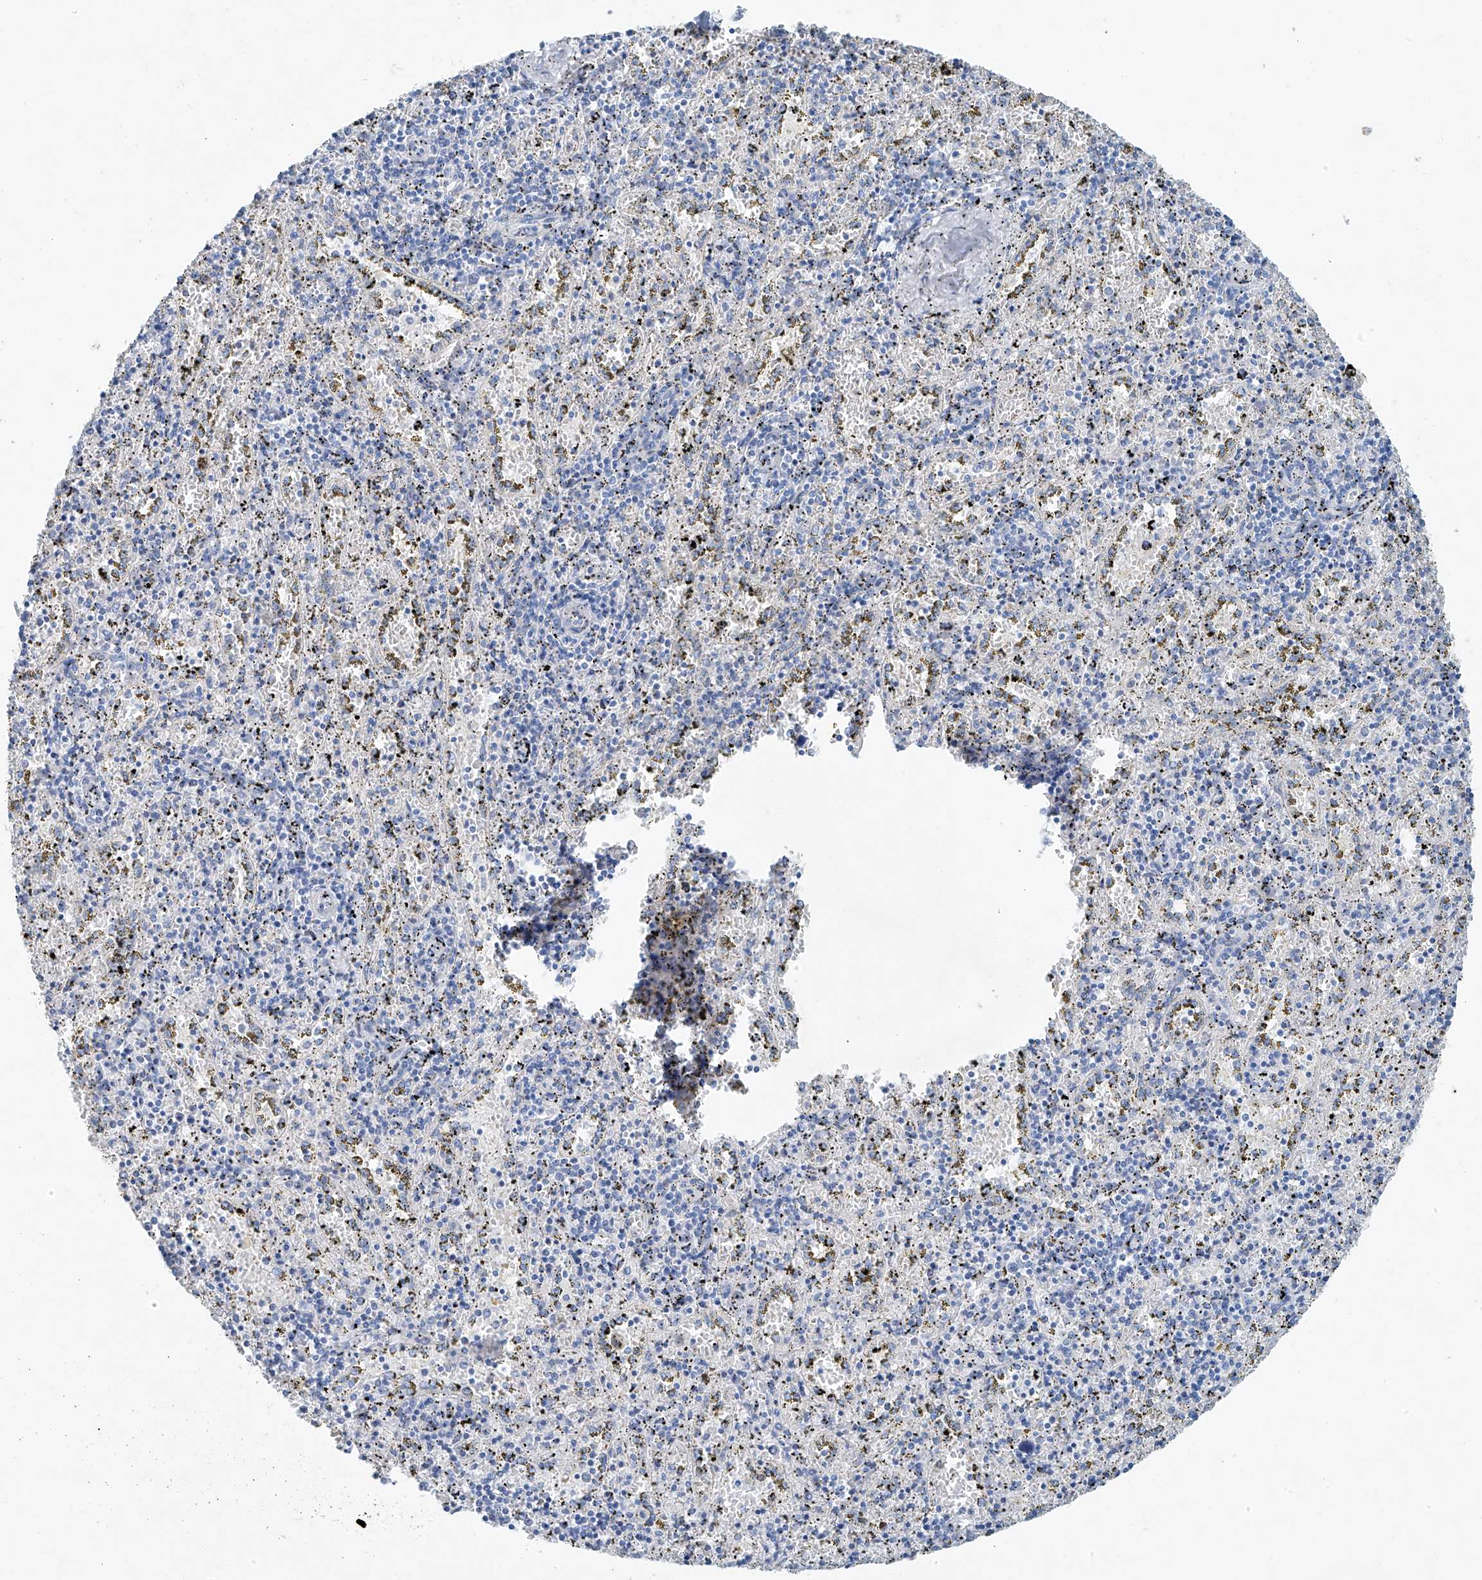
{"staining": {"intensity": "negative", "quantity": "none", "location": "none"}, "tissue": "spleen", "cell_type": "Cells in red pulp", "image_type": "normal", "snomed": [{"axis": "morphology", "description": "Normal tissue, NOS"}, {"axis": "topography", "description": "Spleen"}], "caption": "This is a histopathology image of IHC staining of benign spleen, which shows no expression in cells in red pulp.", "gene": "C1orf87", "patient": {"sex": "male", "age": 11}}